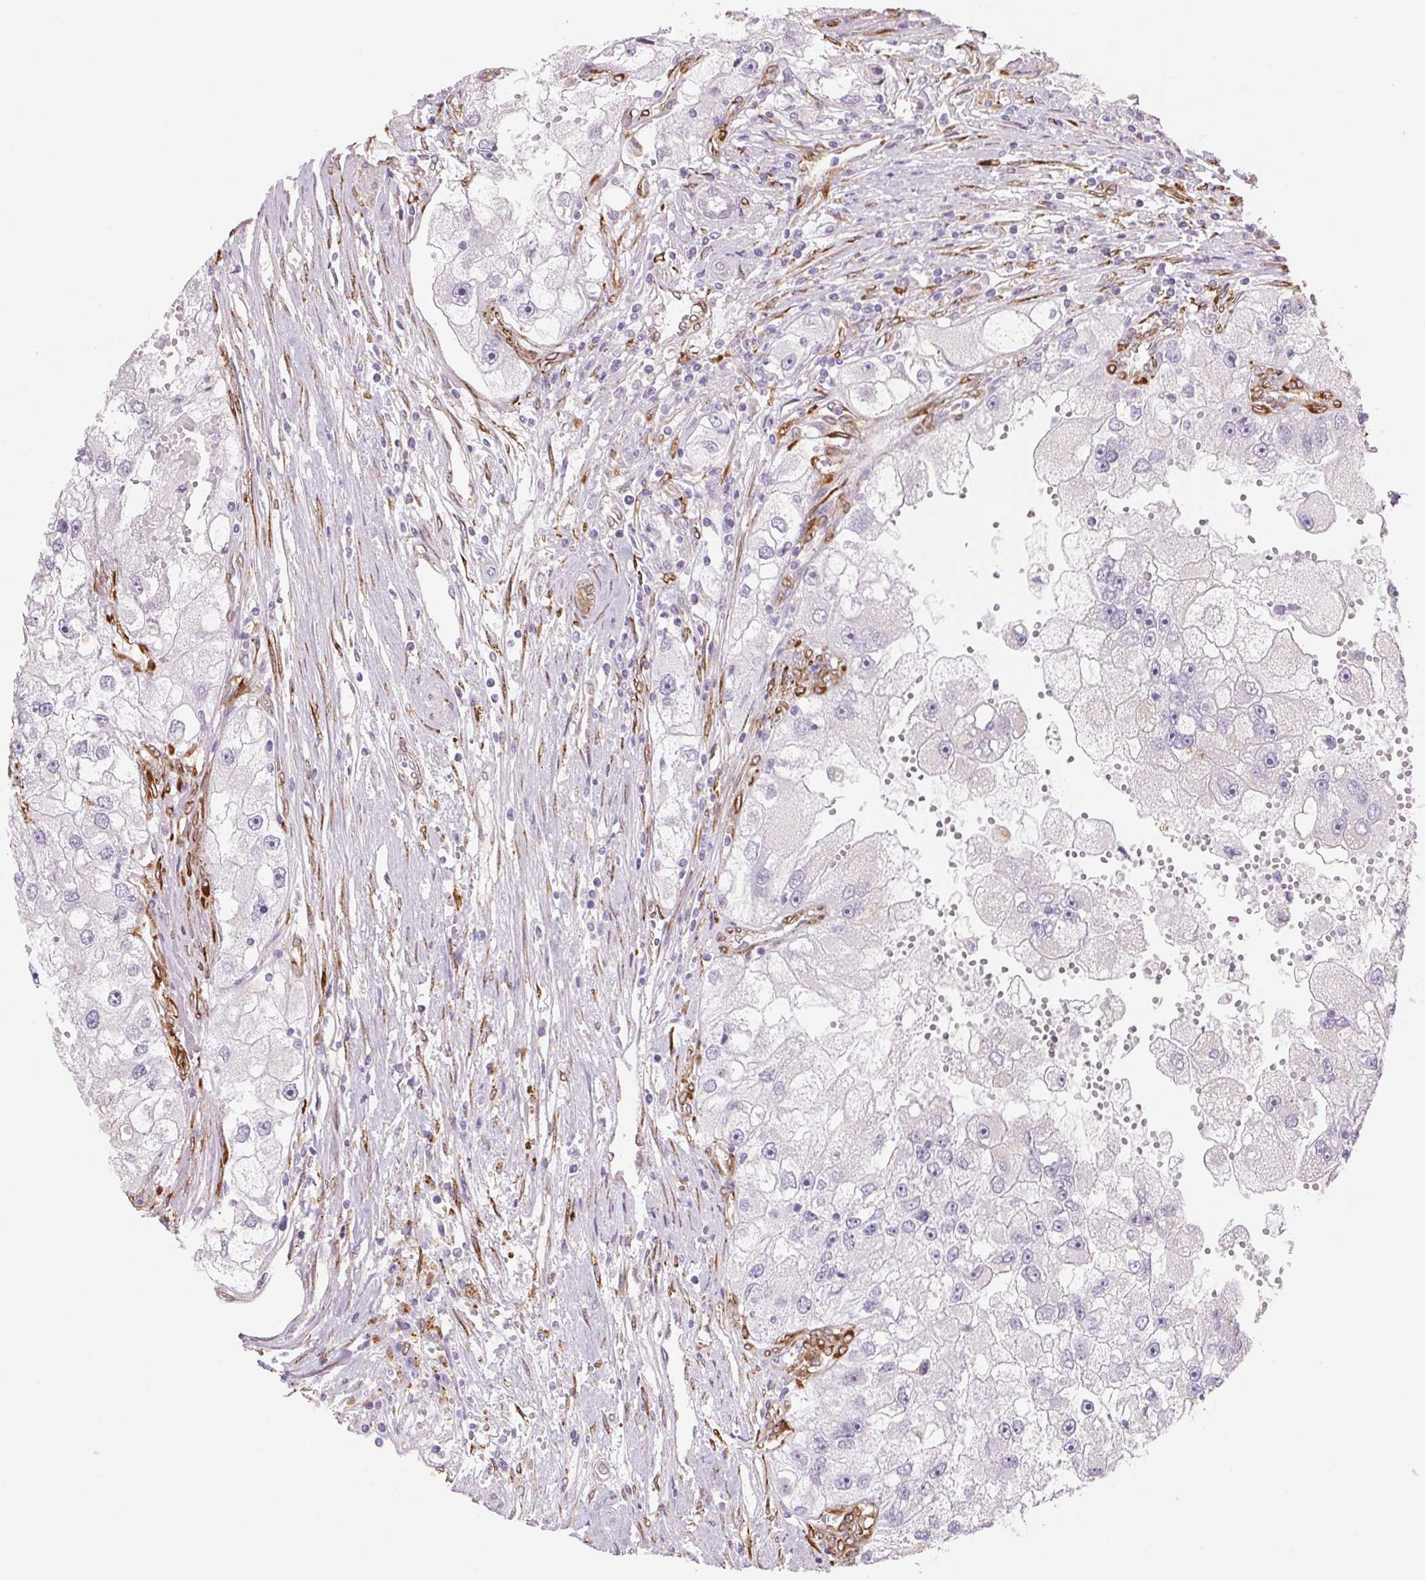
{"staining": {"intensity": "negative", "quantity": "none", "location": "none"}, "tissue": "renal cancer", "cell_type": "Tumor cells", "image_type": "cancer", "snomed": [{"axis": "morphology", "description": "Adenocarcinoma, NOS"}, {"axis": "topography", "description": "Kidney"}], "caption": "High magnification brightfield microscopy of renal cancer stained with DAB (brown) and counterstained with hematoxylin (blue): tumor cells show no significant expression.", "gene": "FKBP10", "patient": {"sex": "male", "age": 63}}